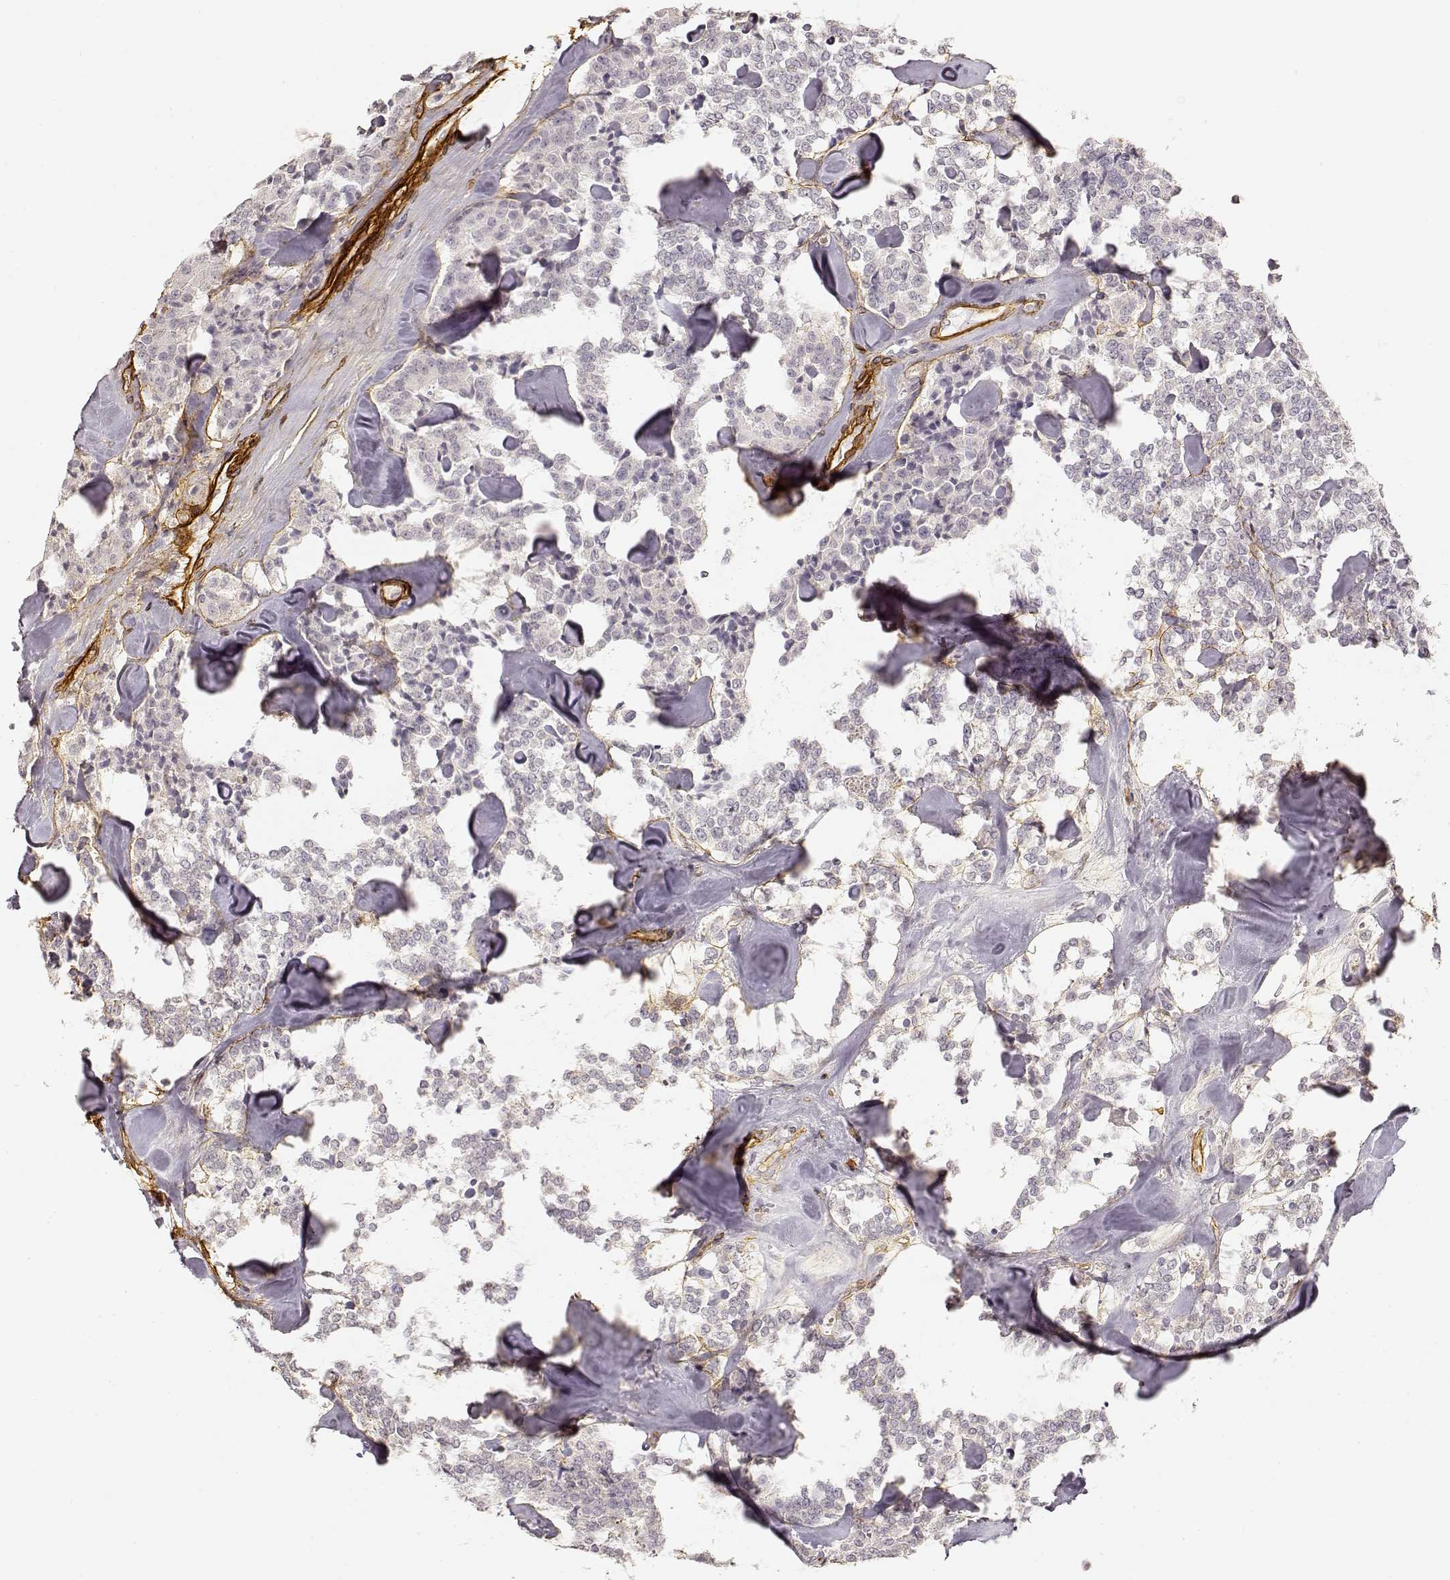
{"staining": {"intensity": "negative", "quantity": "none", "location": "none"}, "tissue": "carcinoid", "cell_type": "Tumor cells", "image_type": "cancer", "snomed": [{"axis": "morphology", "description": "Carcinoid, malignant, NOS"}, {"axis": "topography", "description": "Pancreas"}], "caption": "The immunohistochemistry (IHC) histopathology image has no significant positivity in tumor cells of carcinoid tissue.", "gene": "LAMA4", "patient": {"sex": "male", "age": 41}}